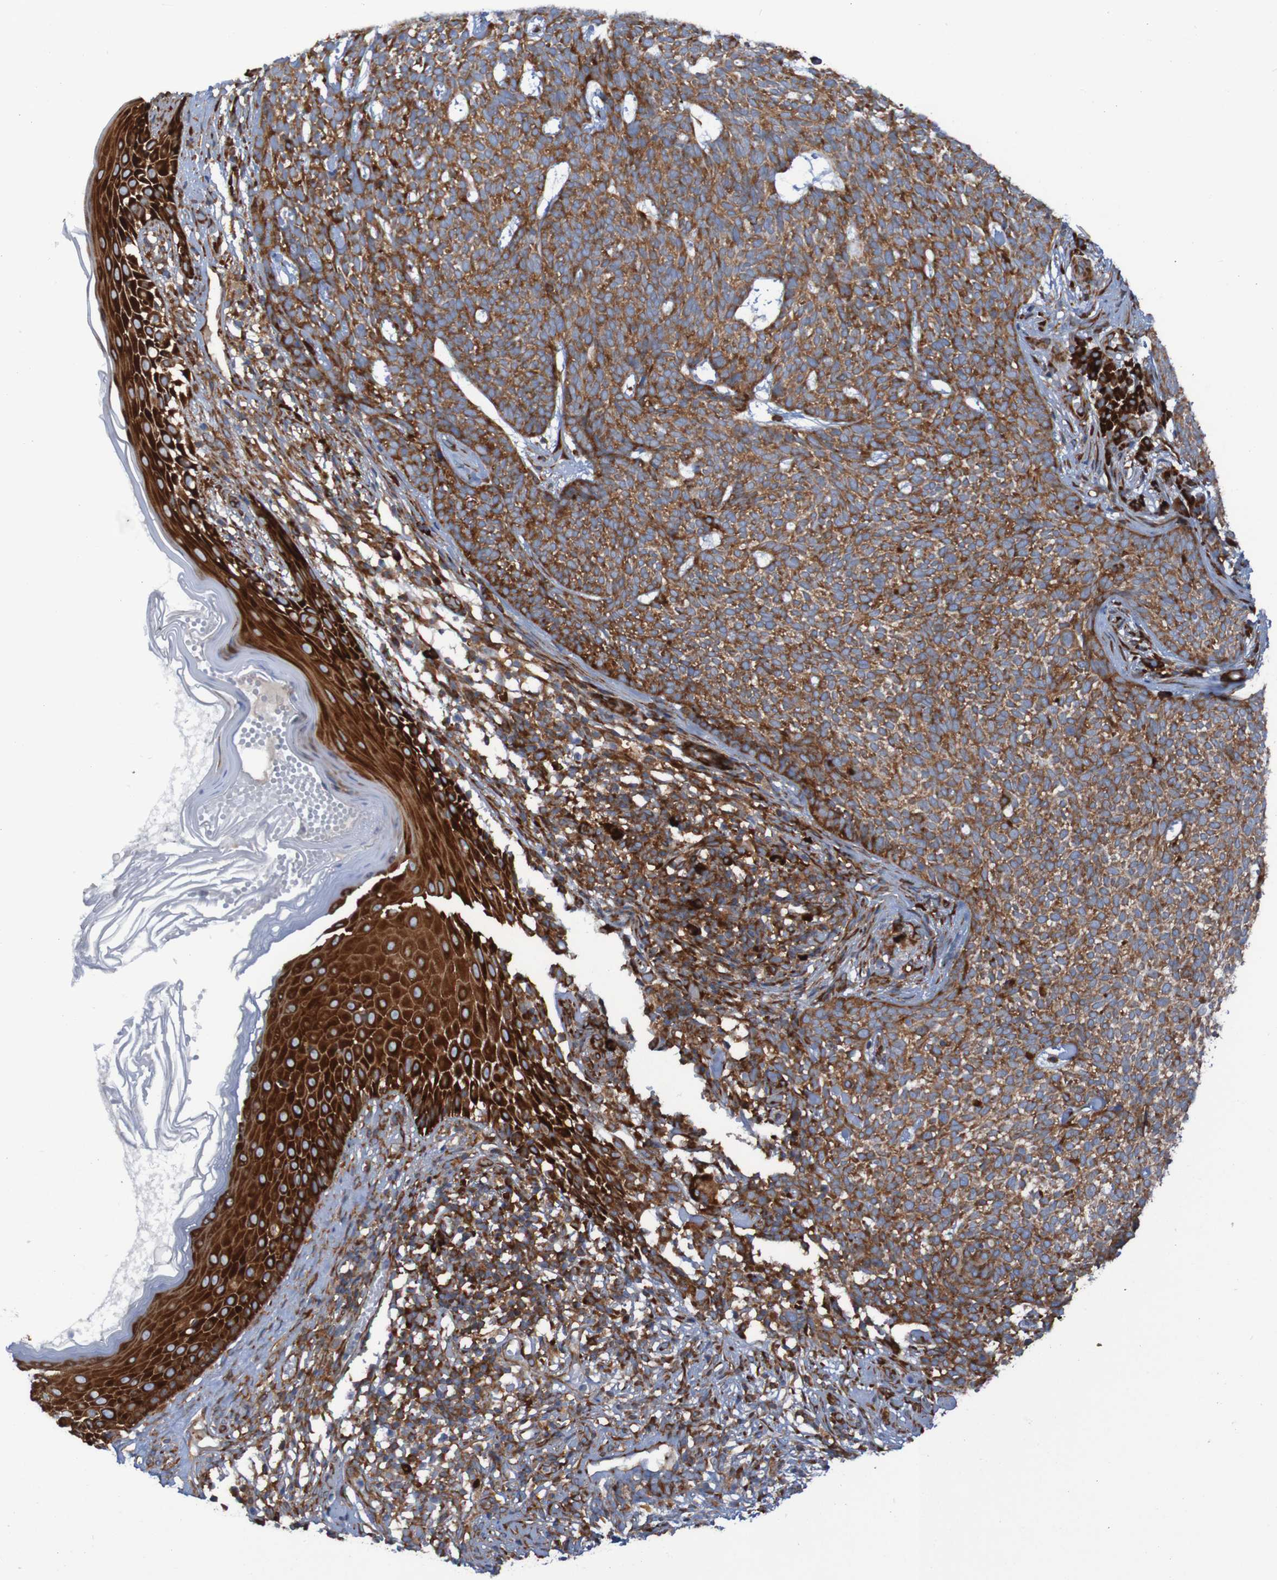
{"staining": {"intensity": "moderate", "quantity": ">75%", "location": "cytoplasmic/membranous"}, "tissue": "skin cancer", "cell_type": "Tumor cells", "image_type": "cancer", "snomed": [{"axis": "morphology", "description": "Basal cell carcinoma"}, {"axis": "topography", "description": "Skin"}], "caption": "Protein staining of skin cancer (basal cell carcinoma) tissue exhibits moderate cytoplasmic/membranous expression in approximately >75% of tumor cells.", "gene": "RPL10", "patient": {"sex": "female", "age": 84}}